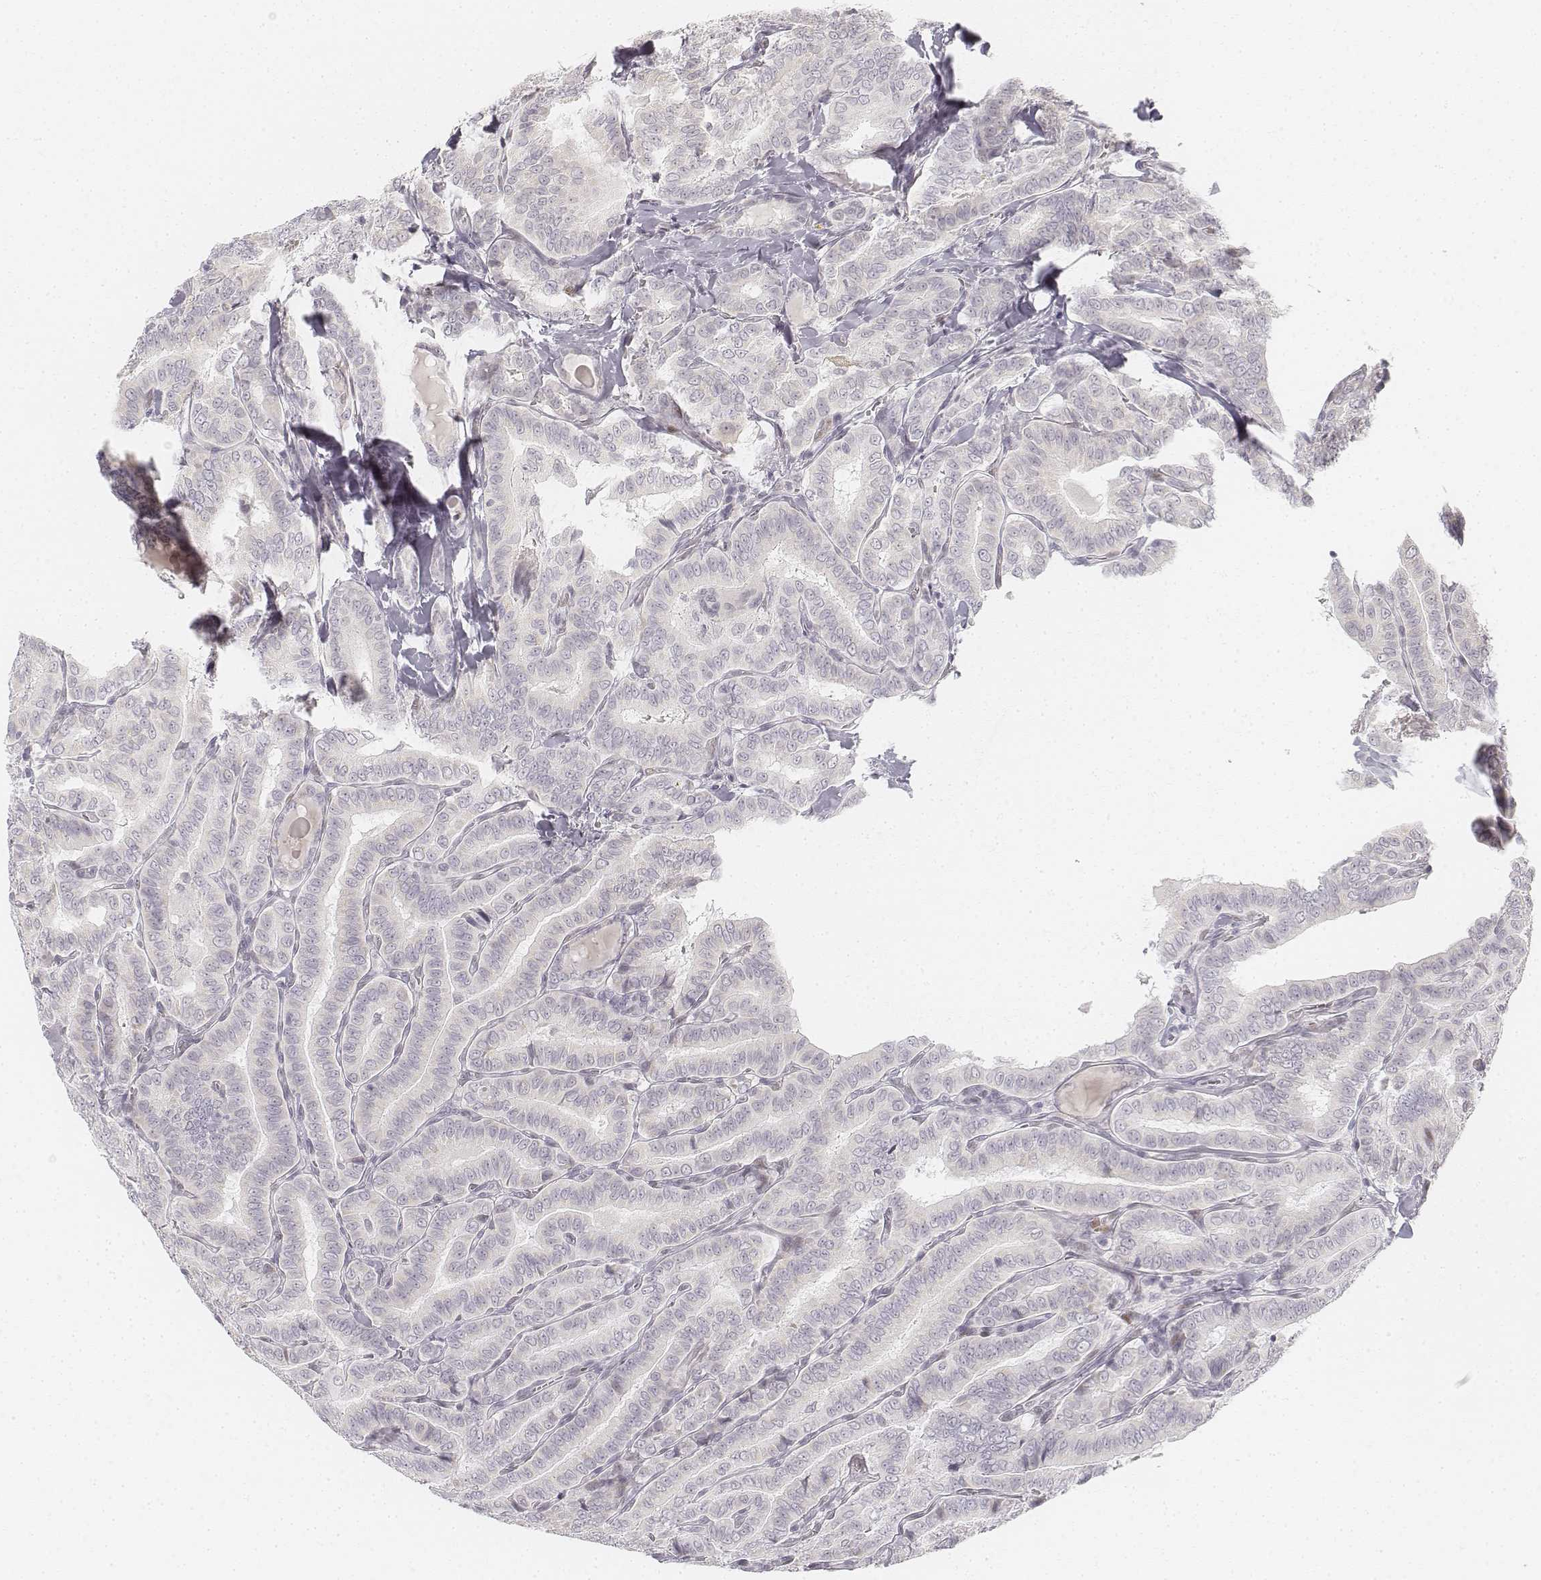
{"staining": {"intensity": "negative", "quantity": "none", "location": "none"}, "tissue": "thyroid cancer", "cell_type": "Tumor cells", "image_type": "cancer", "snomed": [{"axis": "morphology", "description": "Papillary adenocarcinoma, NOS"}, {"axis": "morphology", "description": "Papillary adenoma metastatic"}, {"axis": "topography", "description": "Thyroid gland"}], "caption": "Protein analysis of thyroid cancer (papillary adenocarcinoma) shows no significant positivity in tumor cells. (DAB (3,3'-diaminobenzidine) immunohistochemistry with hematoxylin counter stain).", "gene": "KRTAP2-1", "patient": {"sex": "female", "age": 50}}